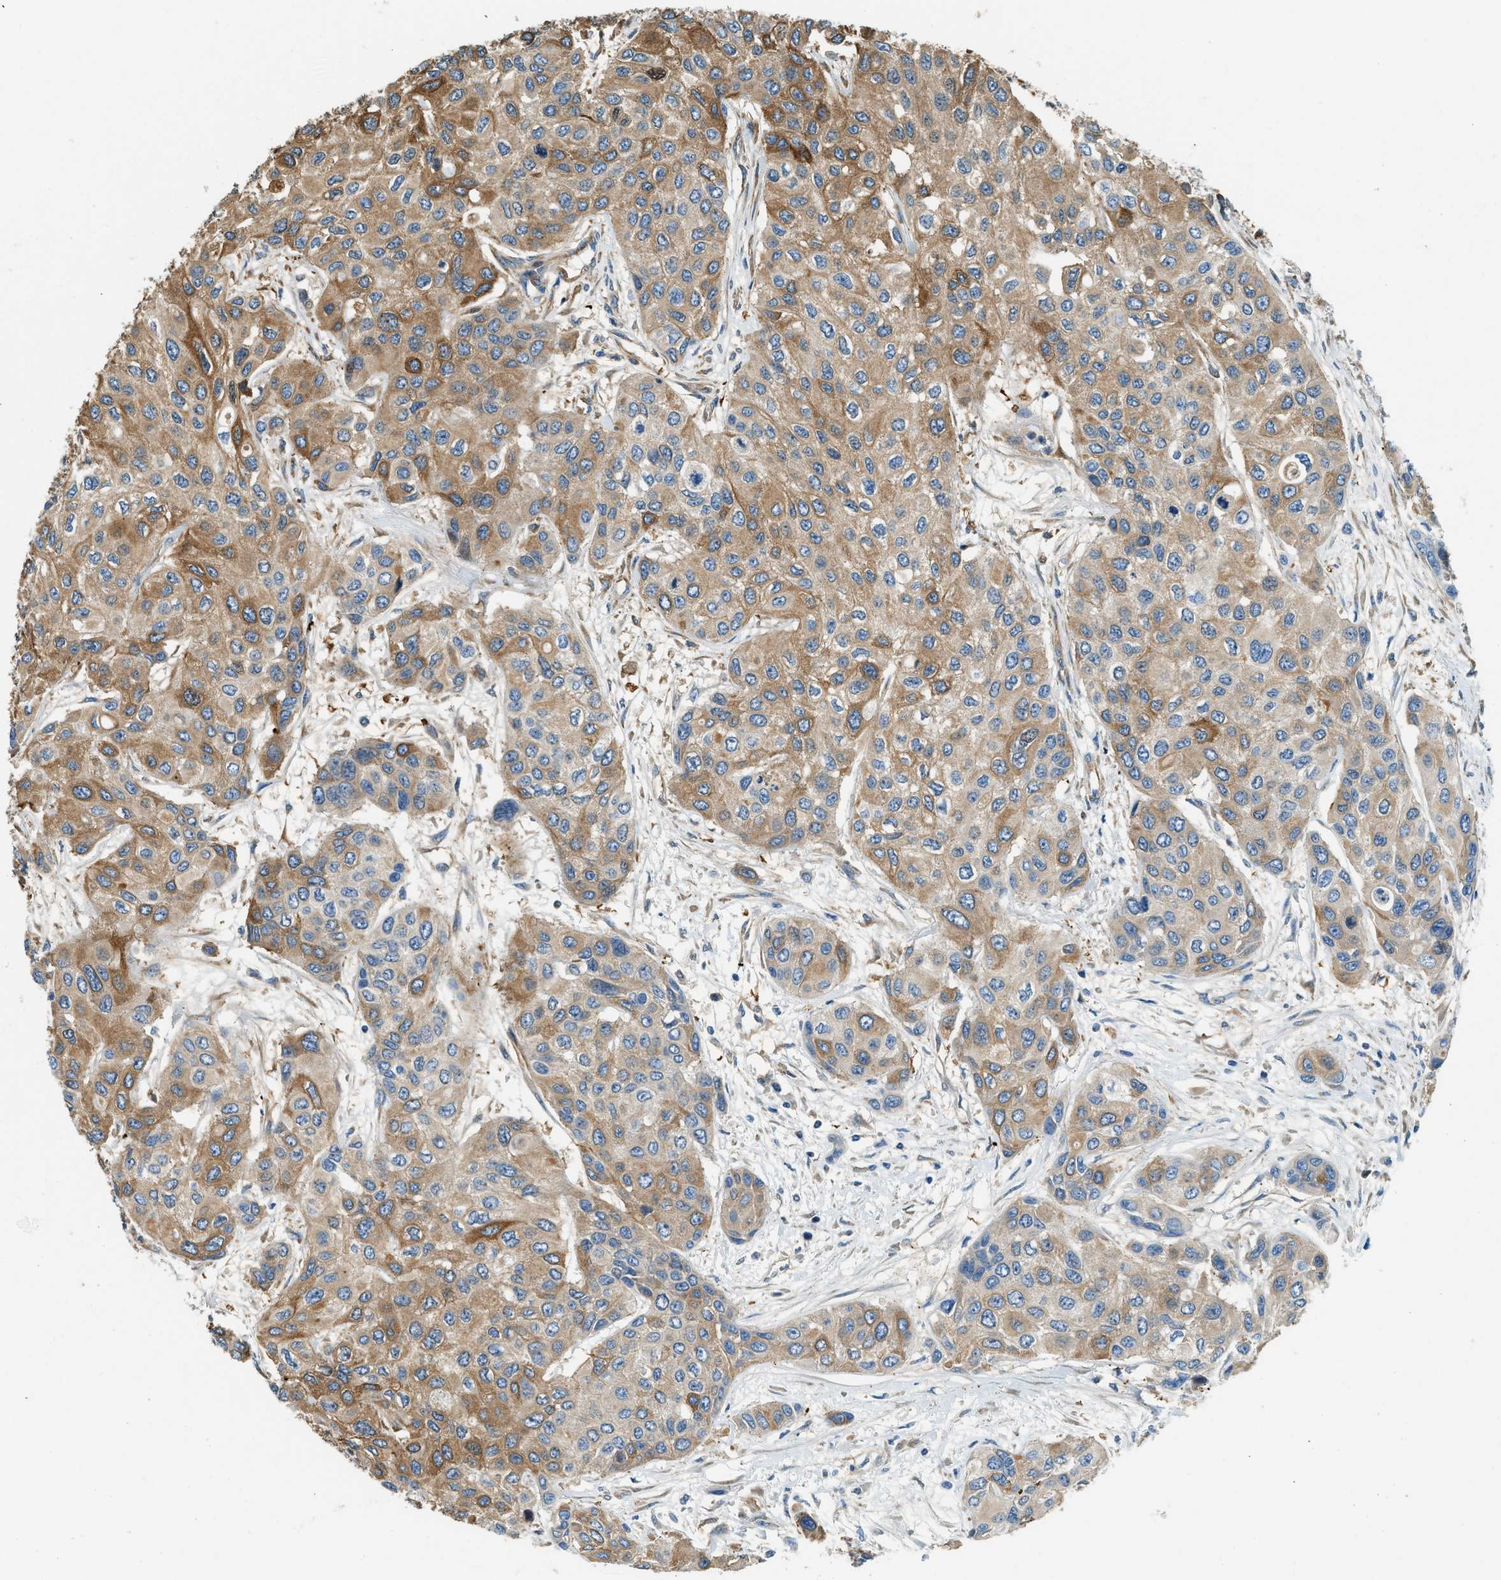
{"staining": {"intensity": "strong", "quantity": ">75%", "location": "cytoplasmic/membranous"}, "tissue": "urothelial cancer", "cell_type": "Tumor cells", "image_type": "cancer", "snomed": [{"axis": "morphology", "description": "Urothelial carcinoma, High grade"}, {"axis": "topography", "description": "Urinary bladder"}], "caption": "Urothelial cancer stained for a protein demonstrates strong cytoplasmic/membranous positivity in tumor cells. (brown staining indicates protein expression, while blue staining denotes nuclei).", "gene": "ZNF367", "patient": {"sex": "female", "age": 56}}